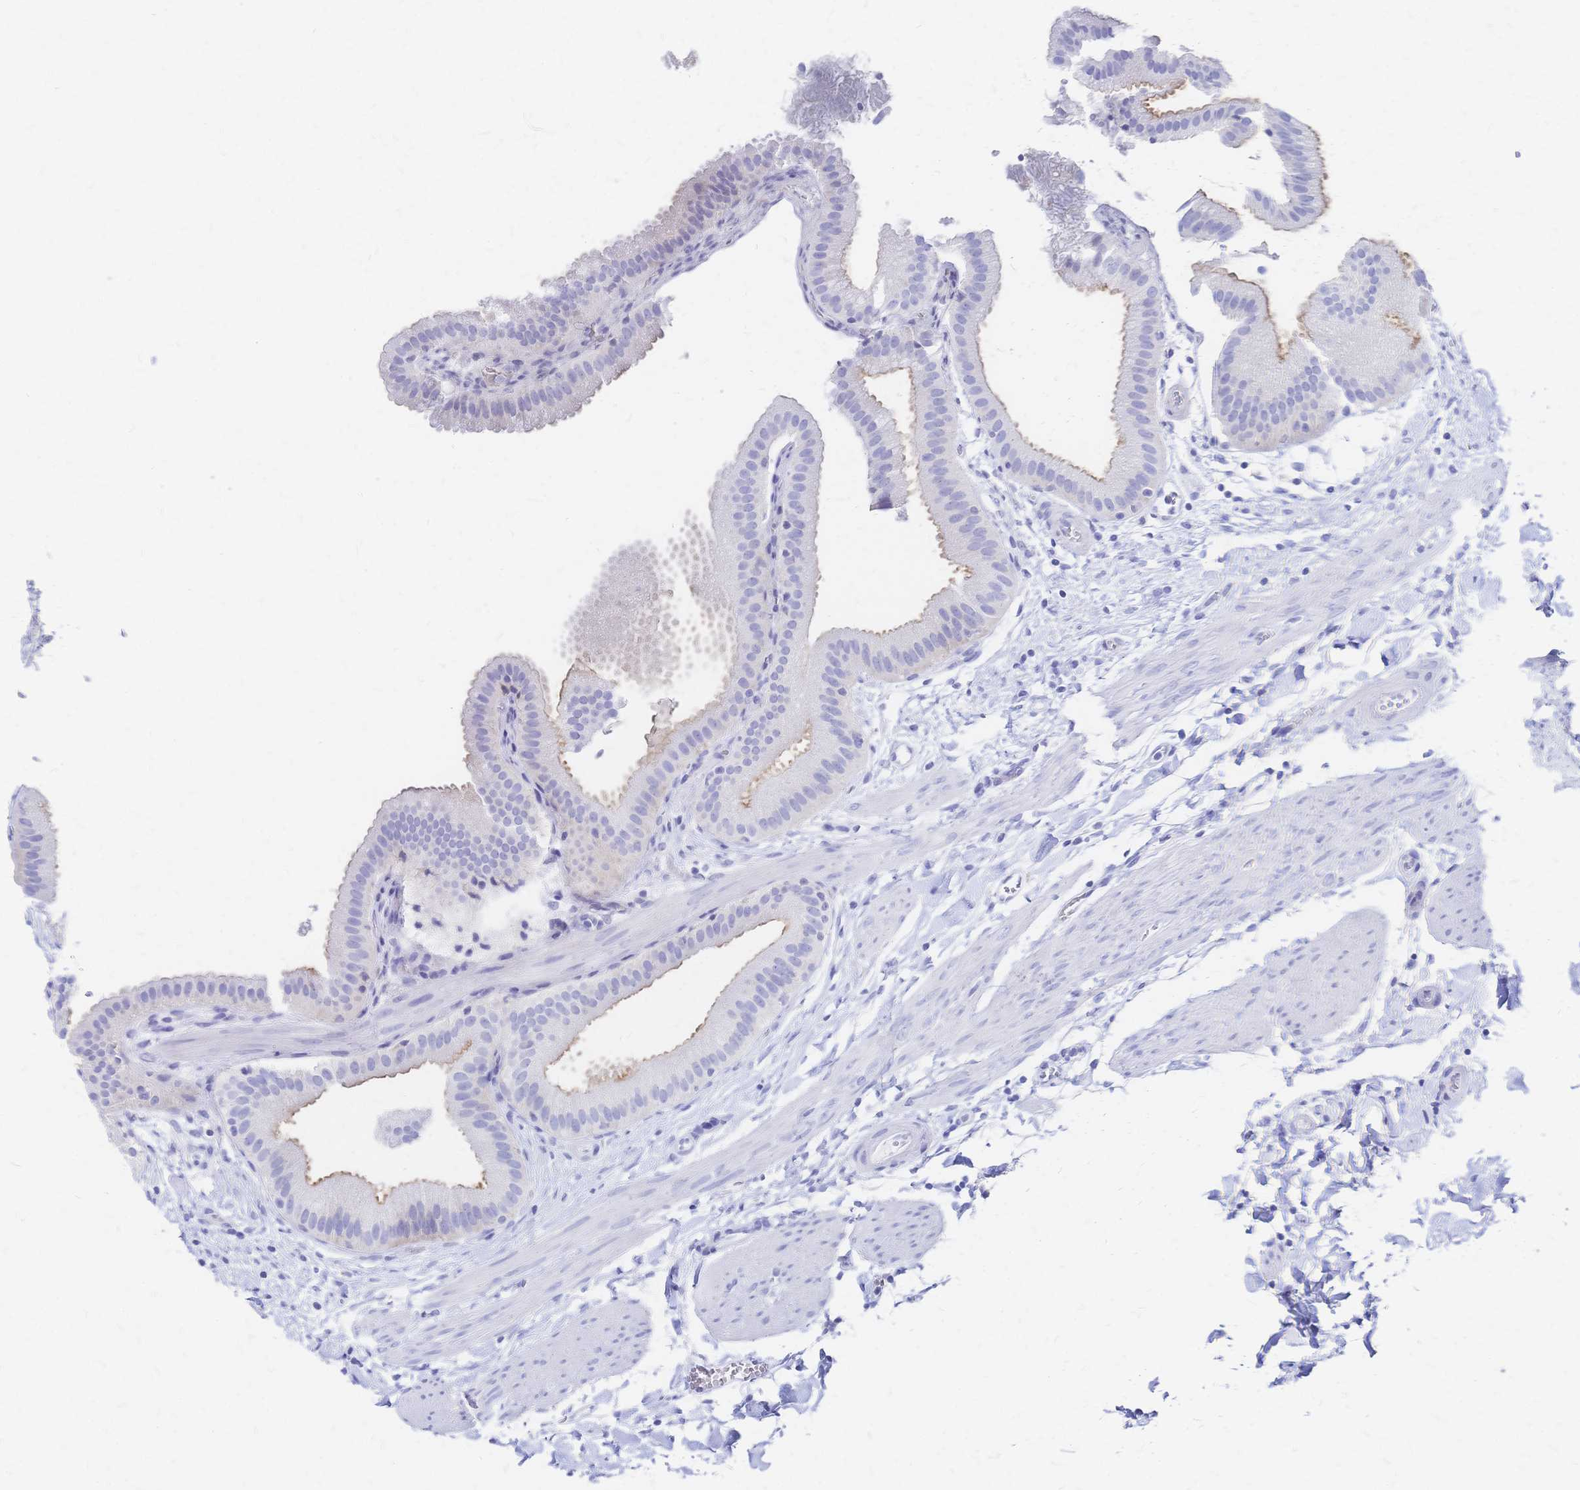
{"staining": {"intensity": "weak", "quantity": "25%-75%", "location": "cytoplasmic/membranous"}, "tissue": "gallbladder", "cell_type": "Glandular cells", "image_type": "normal", "snomed": [{"axis": "morphology", "description": "Normal tissue, NOS"}, {"axis": "topography", "description": "Gallbladder"}], "caption": "Protein staining of benign gallbladder displays weak cytoplasmic/membranous staining in approximately 25%-75% of glandular cells. Nuclei are stained in blue.", "gene": "SLC5A1", "patient": {"sex": "female", "age": 63}}